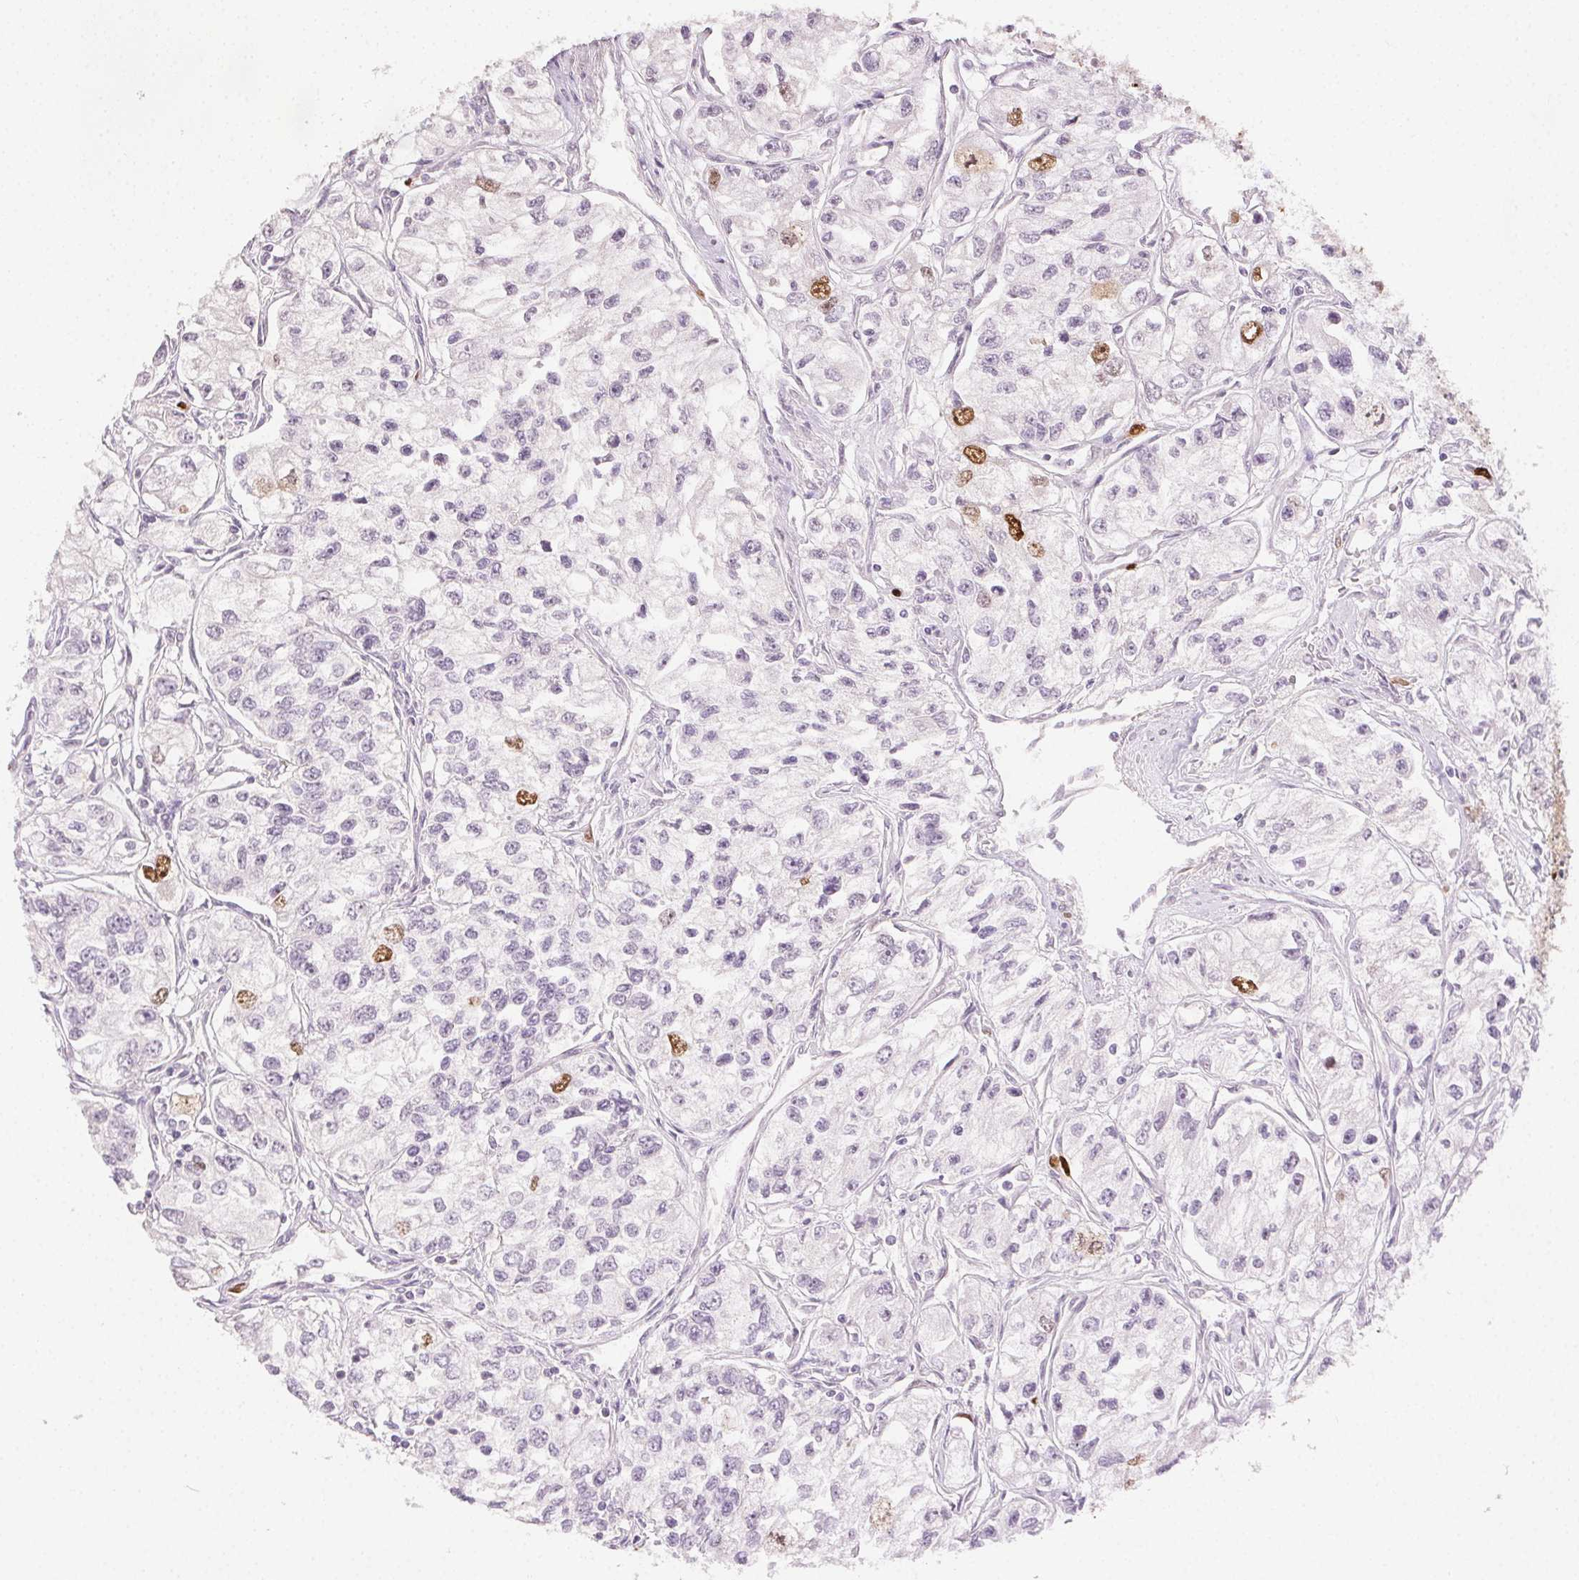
{"staining": {"intensity": "moderate", "quantity": "<25%", "location": "nuclear"}, "tissue": "renal cancer", "cell_type": "Tumor cells", "image_type": "cancer", "snomed": [{"axis": "morphology", "description": "Adenocarcinoma, NOS"}, {"axis": "topography", "description": "Kidney"}], "caption": "Immunohistochemistry (IHC) (DAB (3,3'-diaminobenzidine)) staining of human renal cancer shows moderate nuclear protein positivity in about <25% of tumor cells. The staining was performed using DAB, with brown indicating positive protein expression. Nuclei are stained blue with hematoxylin.", "gene": "ANLN", "patient": {"sex": "female", "age": 59}}